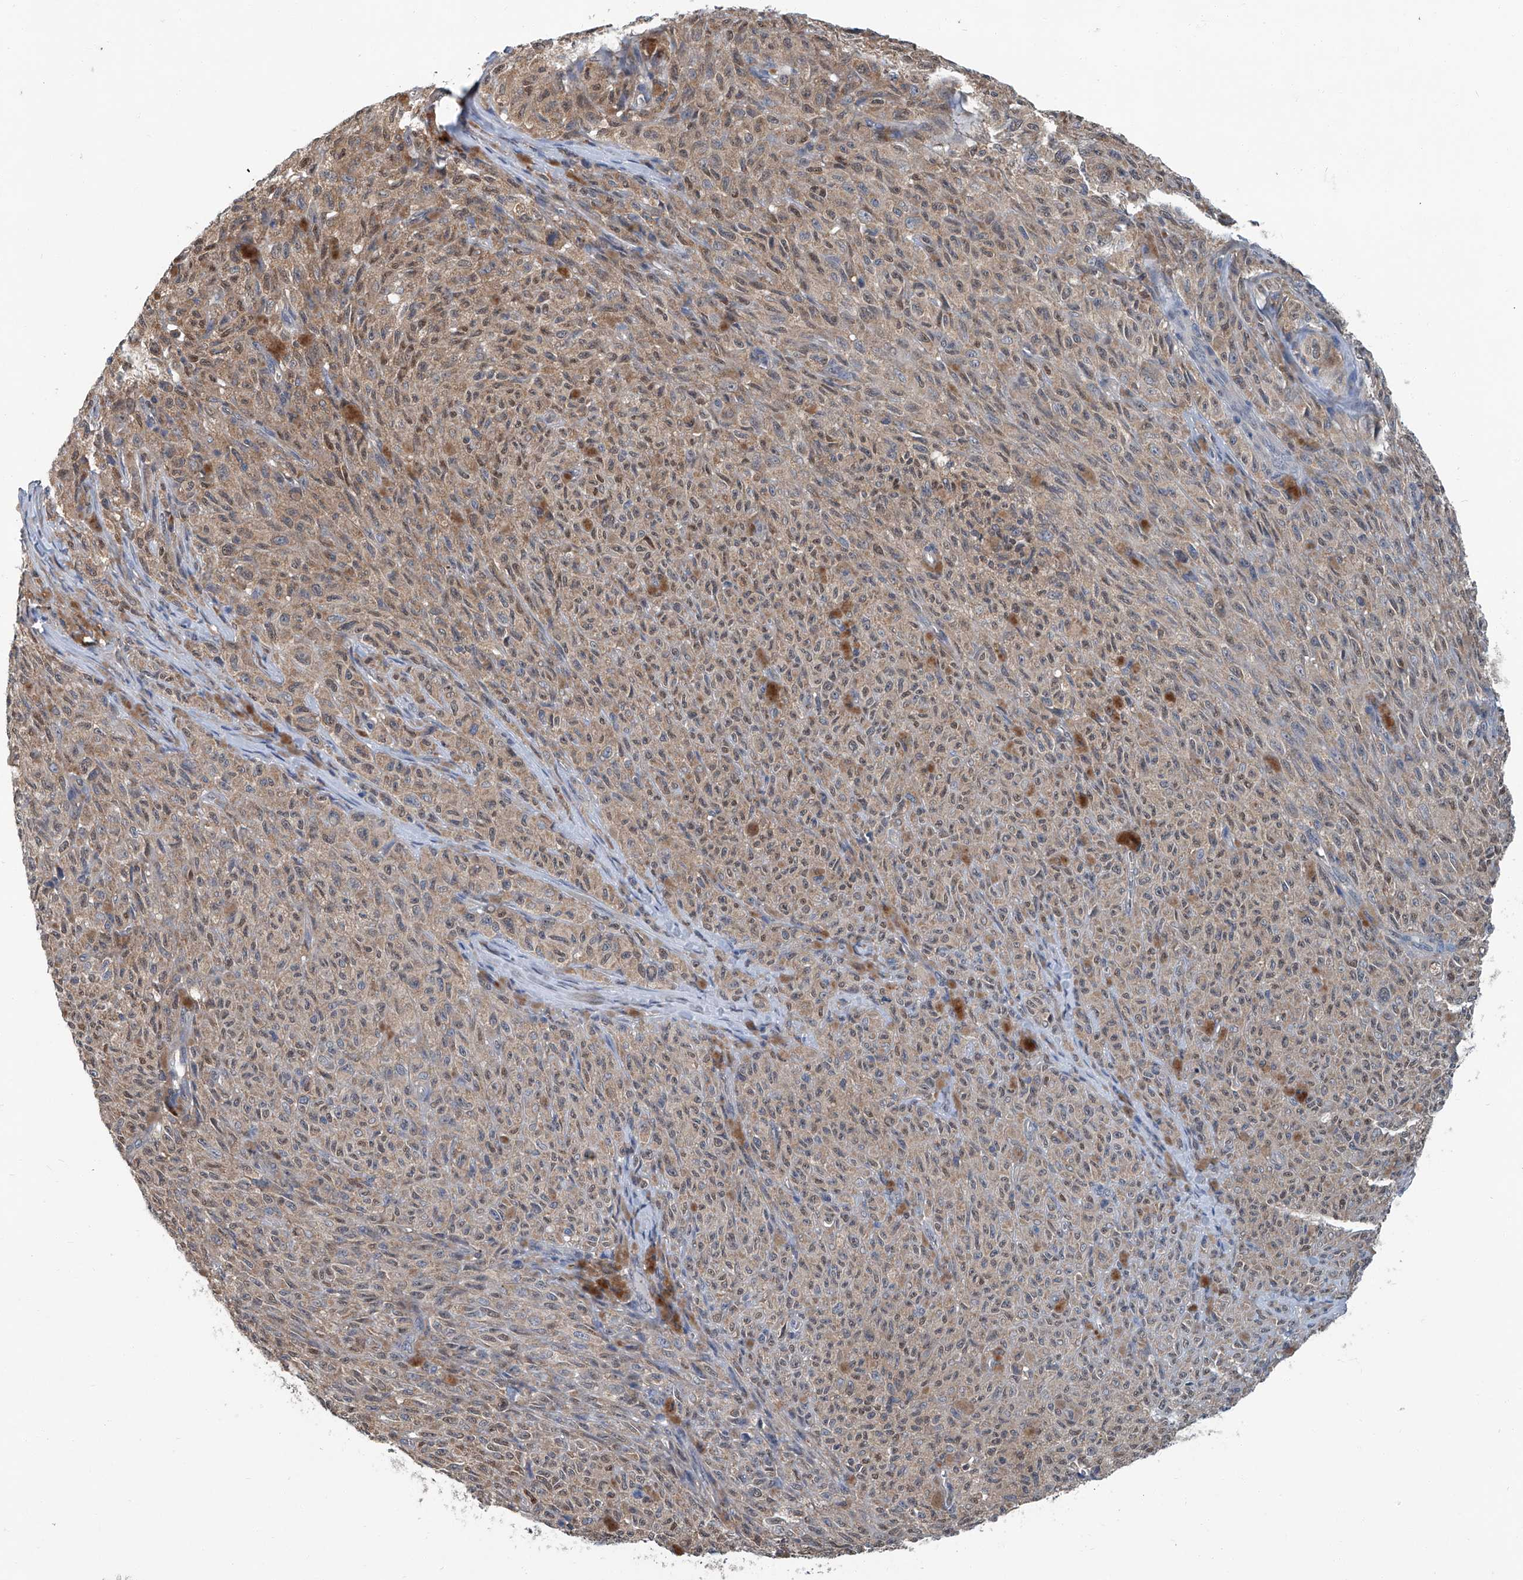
{"staining": {"intensity": "moderate", "quantity": "25%-75%", "location": "cytoplasmic/membranous,nuclear"}, "tissue": "melanoma", "cell_type": "Tumor cells", "image_type": "cancer", "snomed": [{"axis": "morphology", "description": "Malignant melanoma, NOS"}, {"axis": "topography", "description": "Skin"}], "caption": "Protein analysis of malignant melanoma tissue reveals moderate cytoplasmic/membranous and nuclear positivity in approximately 25%-75% of tumor cells.", "gene": "CLK1", "patient": {"sex": "female", "age": 82}}